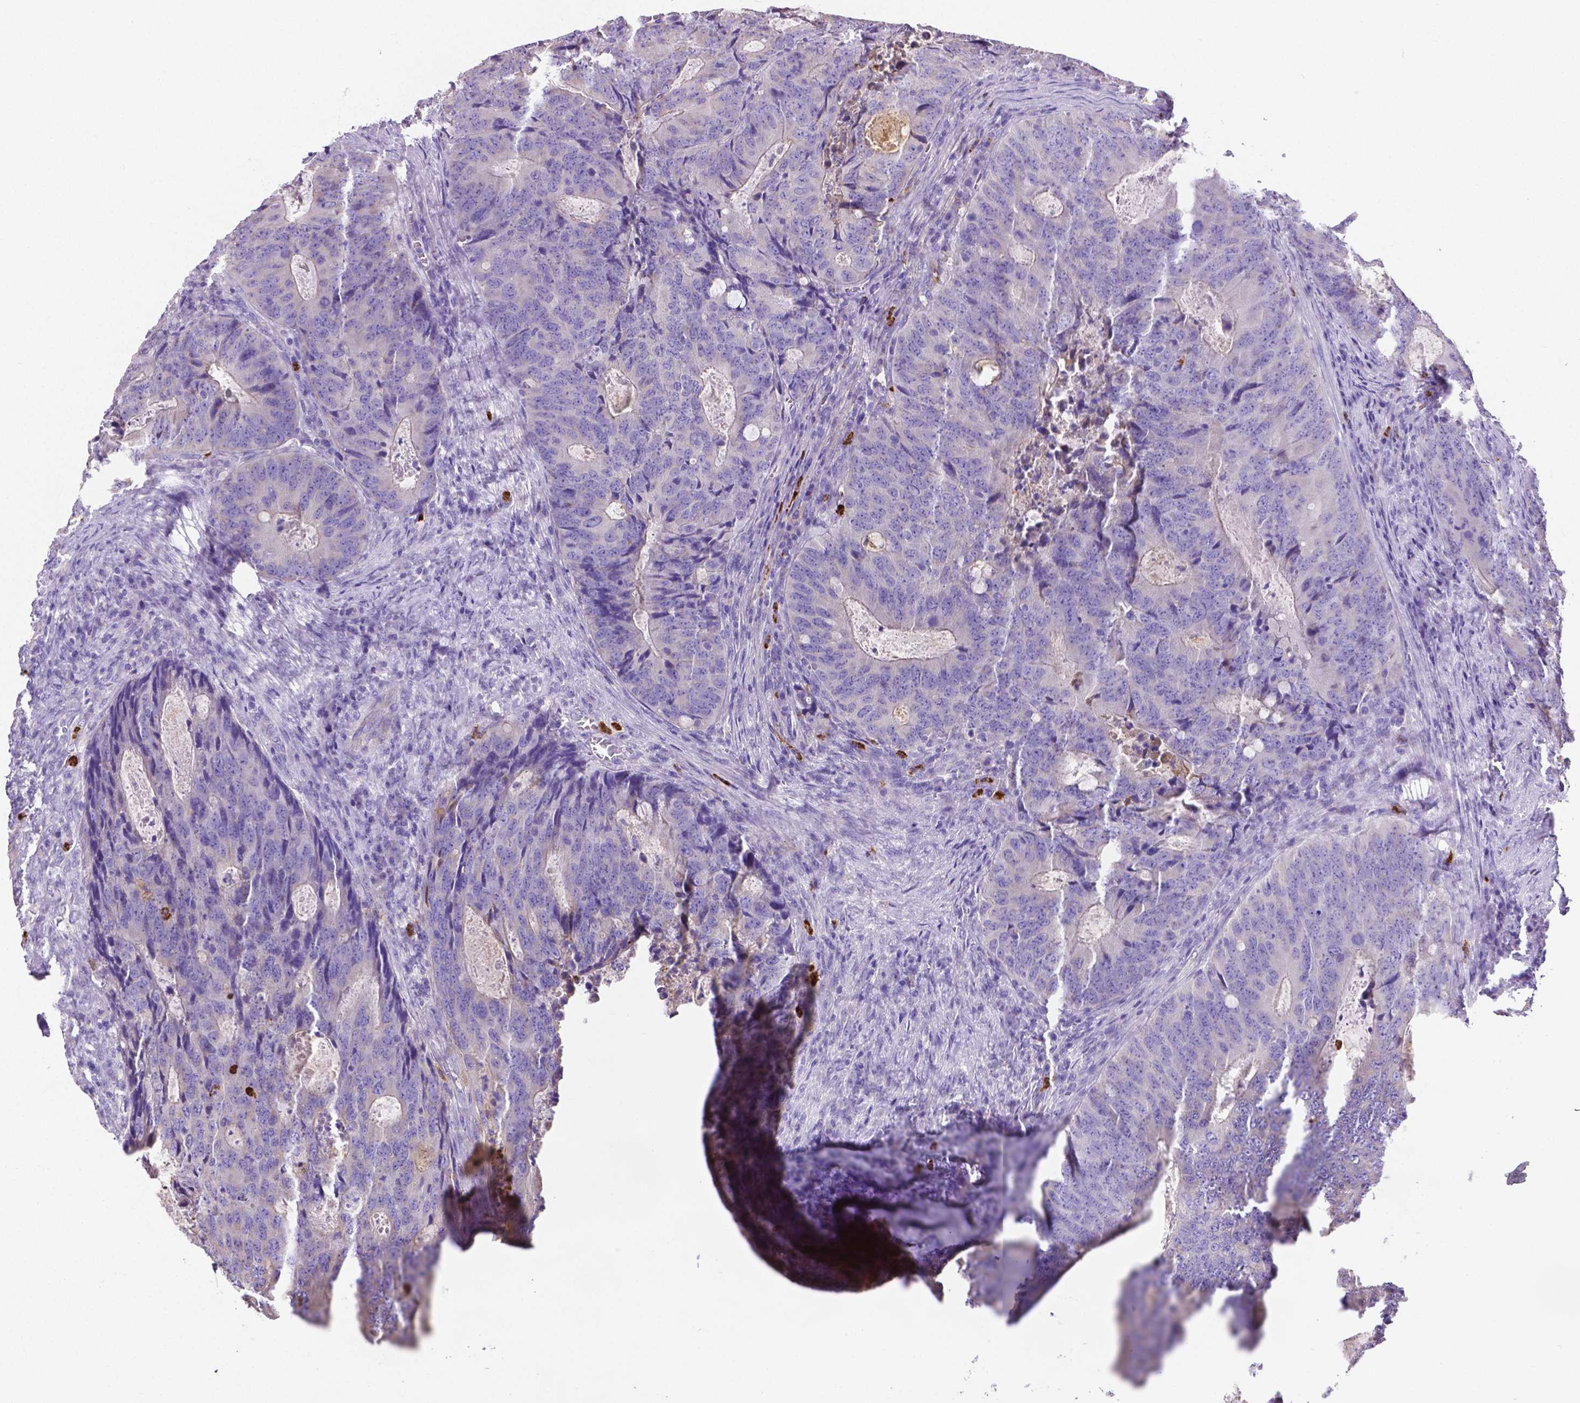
{"staining": {"intensity": "negative", "quantity": "none", "location": "none"}, "tissue": "colorectal cancer", "cell_type": "Tumor cells", "image_type": "cancer", "snomed": [{"axis": "morphology", "description": "Adenocarcinoma, NOS"}, {"axis": "topography", "description": "Colon"}], "caption": "Tumor cells are negative for brown protein staining in colorectal cancer (adenocarcinoma). (DAB (3,3'-diaminobenzidine) immunohistochemistry (IHC) visualized using brightfield microscopy, high magnification).", "gene": "MMP9", "patient": {"sex": "male", "age": 67}}